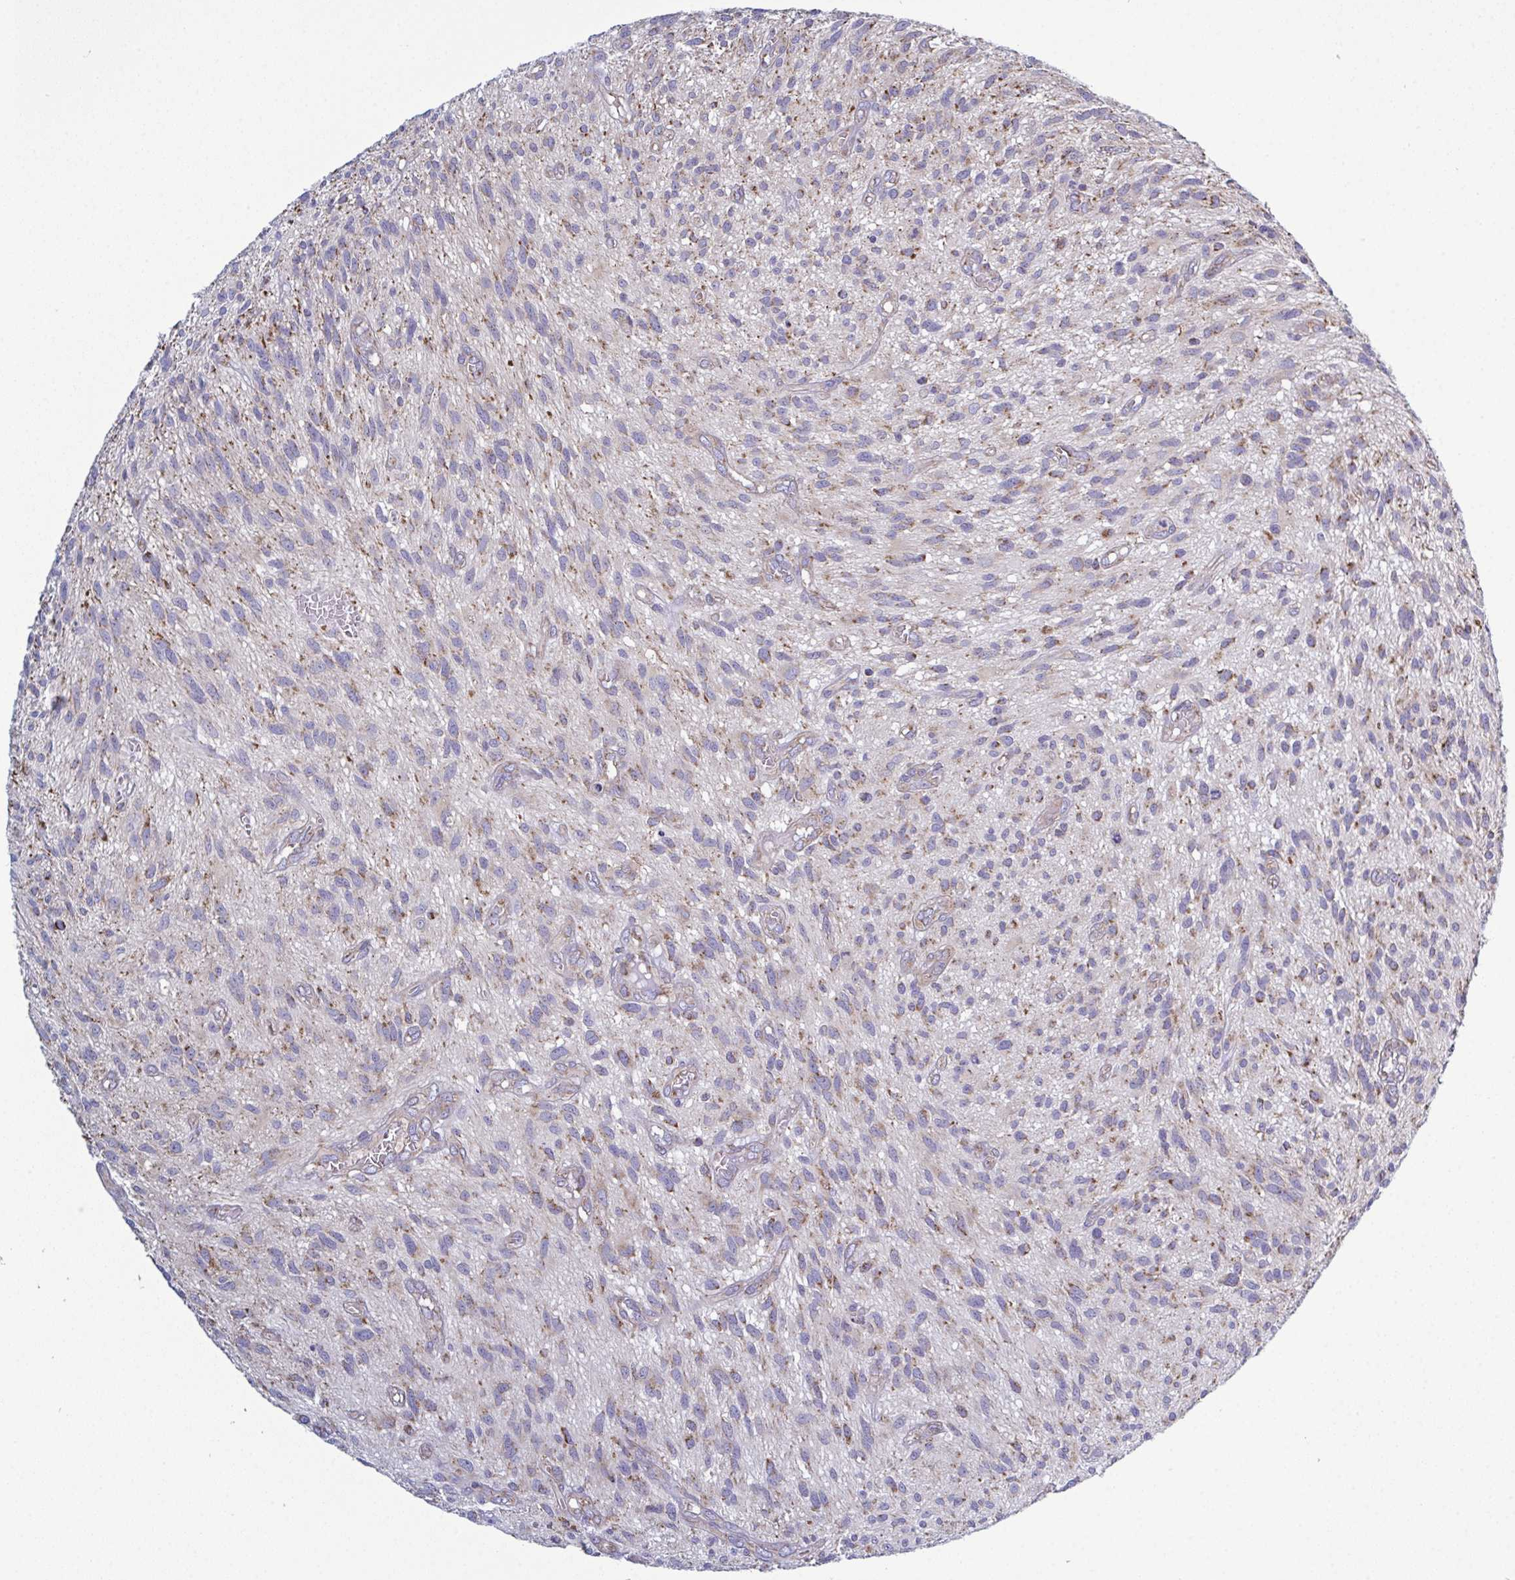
{"staining": {"intensity": "weak", "quantity": "25%-75%", "location": "cytoplasmic/membranous"}, "tissue": "glioma", "cell_type": "Tumor cells", "image_type": "cancer", "snomed": [{"axis": "morphology", "description": "Glioma, malignant, High grade"}, {"axis": "topography", "description": "Brain"}], "caption": "The immunohistochemical stain highlights weak cytoplasmic/membranous expression in tumor cells of malignant glioma (high-grade) tissue. (DAB IHC, brown staining for protein, blue staining for nuclei).", "gene": "CSDE1", "patient": {"sex": "male", "age": 75}}